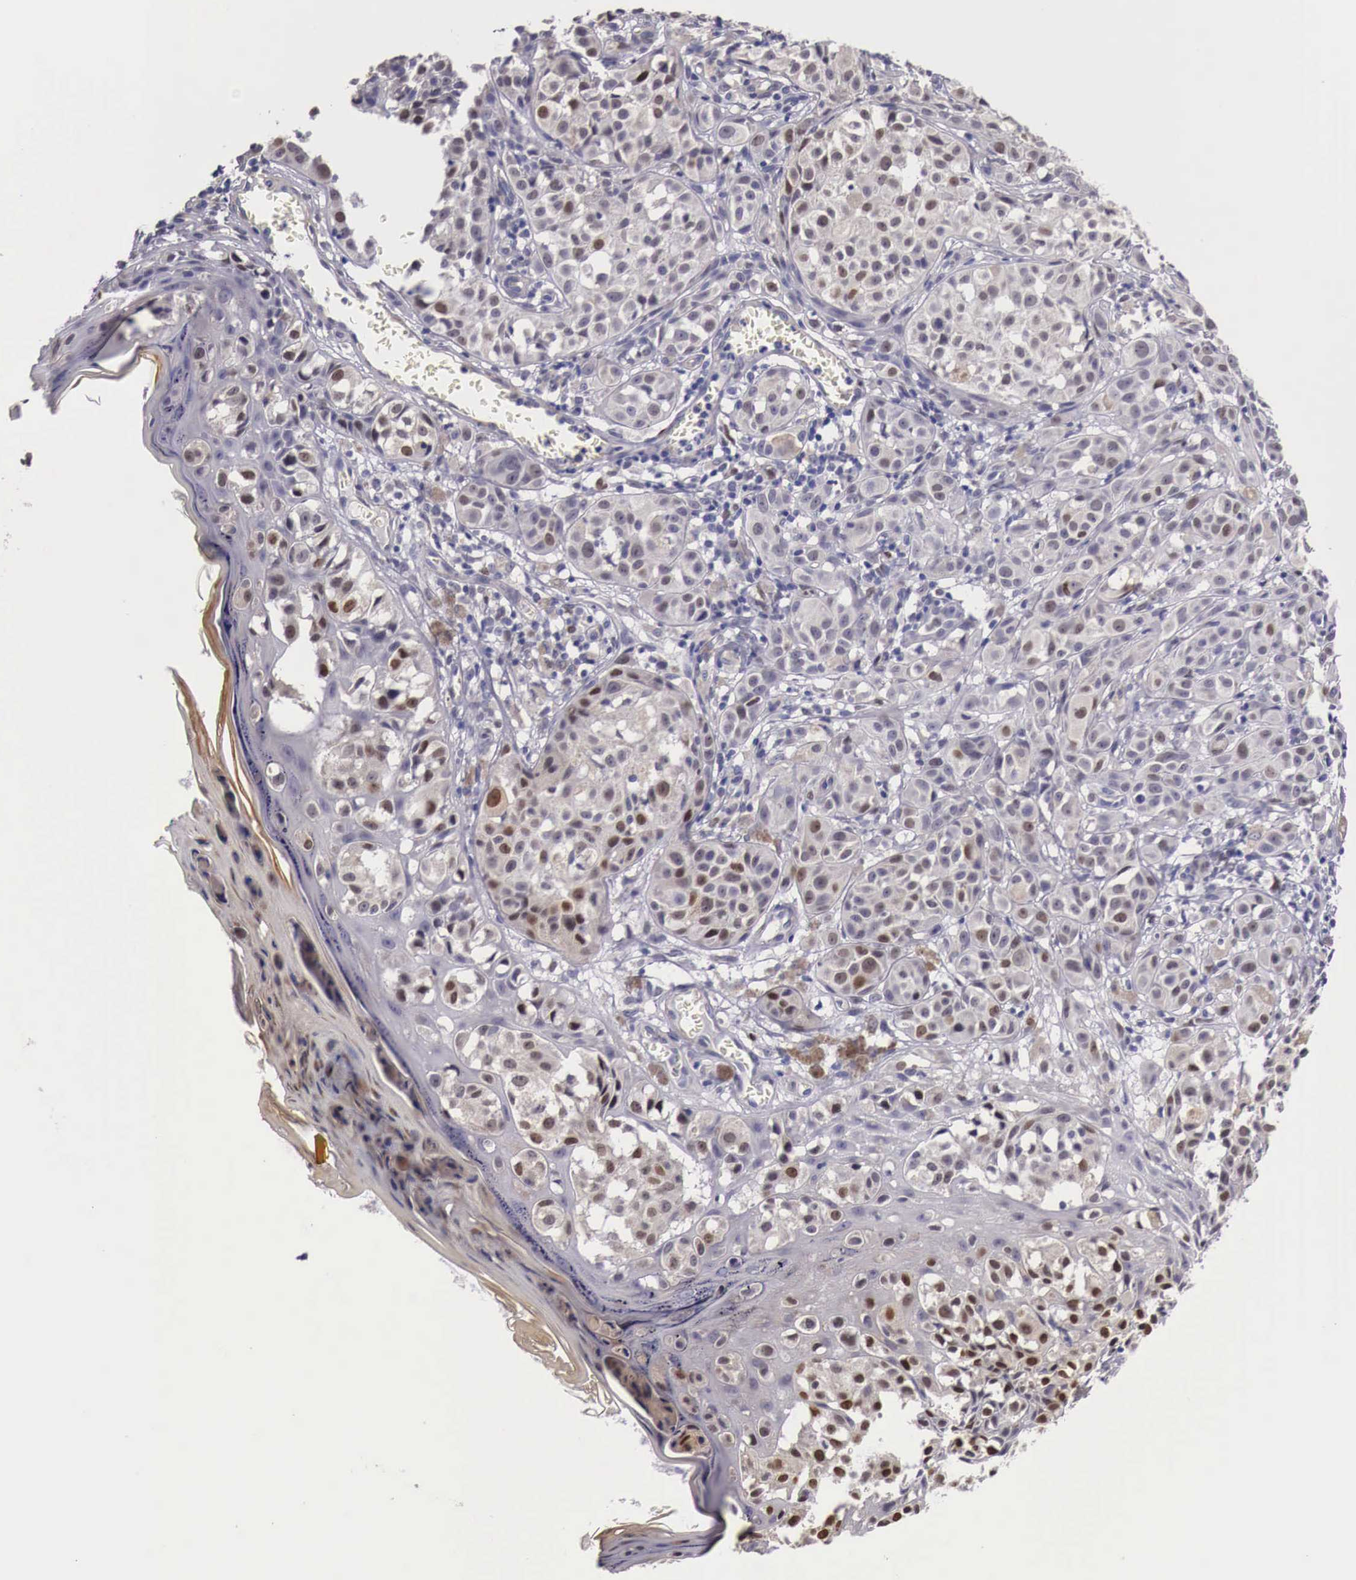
{"staining": {"intensity": "strong", "quantity": "<25%", "location": "nuclear"}, "tissue": "melanoma", "cell_type": "Tumor cells", "image_type": "cancer", "snomed": [{"axis": "morphology", "description": "Malignant melanoma, NOS"}, {"axis": "topography", "description": "Skin"}], "caption": "A medium amount of strong nuclear positivity is present in about <25% of tumor cells in malignant melanoma tissue.", "gene": "ENOX2", "patient": {"sex": "female", "age": 52}}